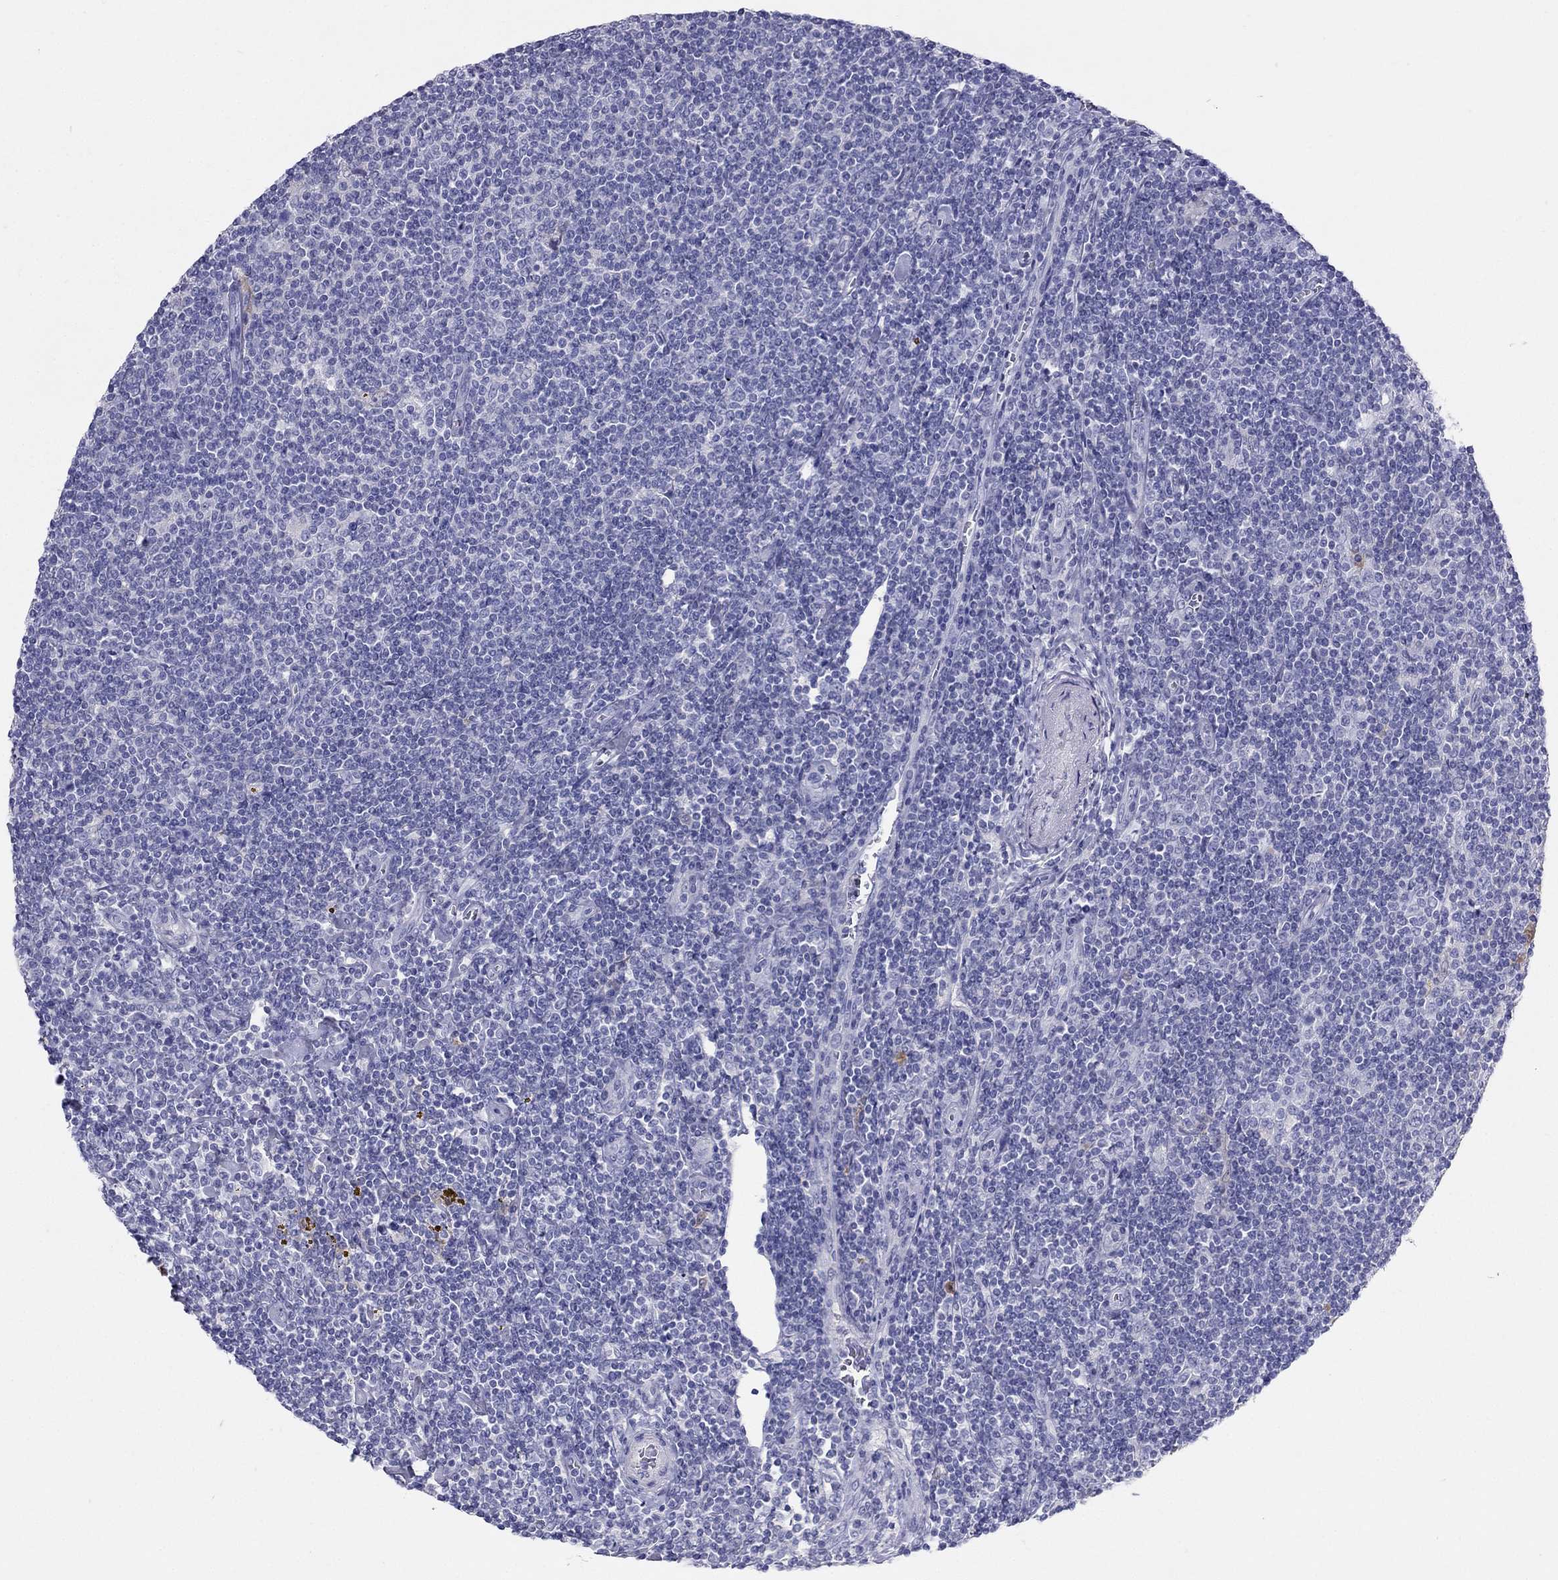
{"staining": {"intensity": "negative", "quantity": "none", "location": "none"}, "tissue": "lymphoma", "cell_type": "Tumor cells", "image_type": "cancer", "snomed": [{"axis": "morphology", "description": "Hodgkin's disease, NOS"}, {"axis": "topography", "description": "Lymph node"}], "caption": "This is an IHC histopathology image of lymphoma. There is no staining in tumor cells.", "gene": "RFLNA", "patient": {"sex": "male", "age": 40}}